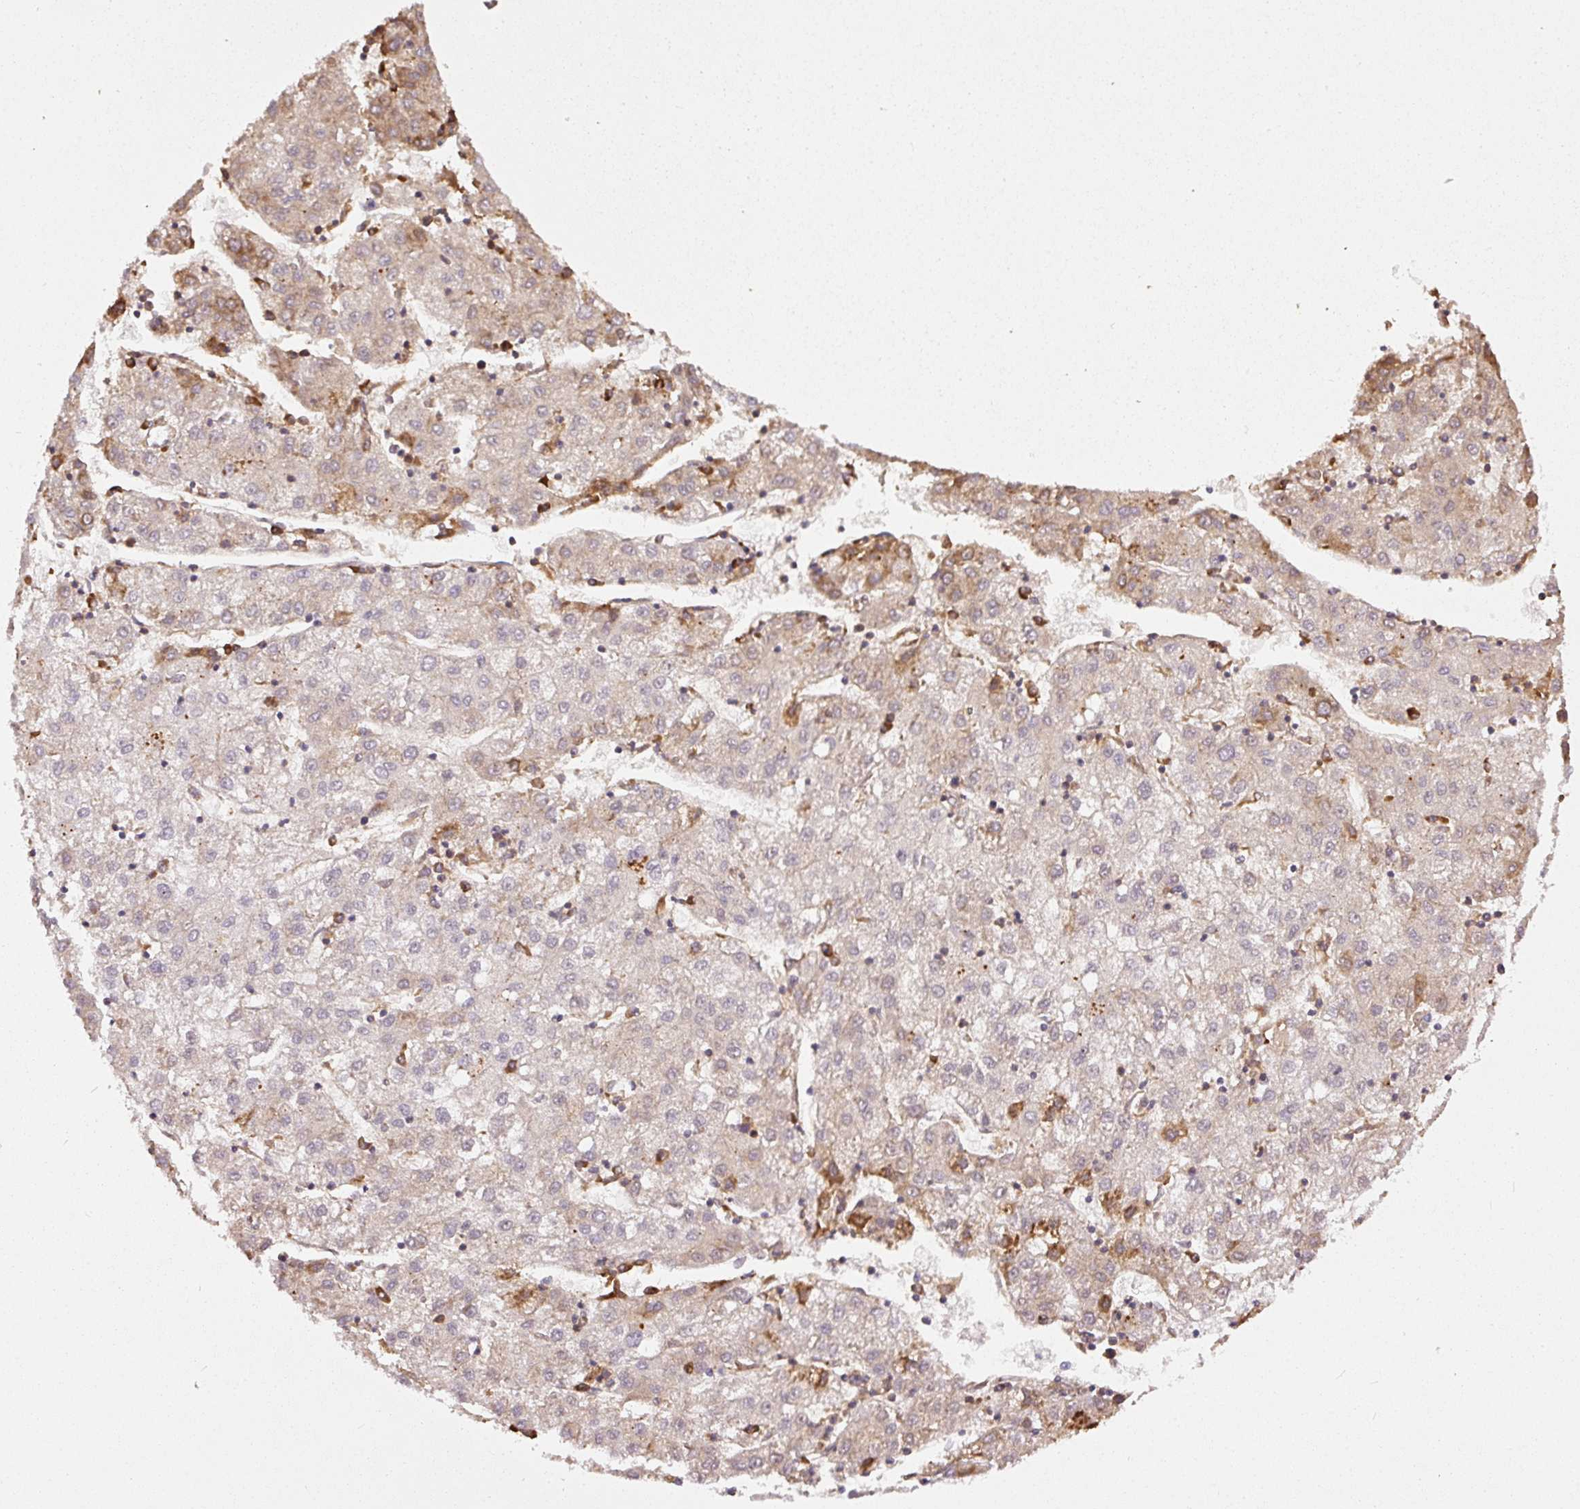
{"staining": {"intensity": "negative", "quantity": "none", "location": "none"}, "tissue": "liver cancer", "cell_type": "Tumor cells", "image_type": "cancer", "snomed": [{"axis": "morphology", "description": "Carcinoma, Hepatocellular, NOS"}, {"axis": "topography", "description": "Liver"}], "caption": "The image displays no staining of tumor cells in hepatocellular carcinoma (liver).", "gene": "APCS", "patient": {"sex": "male", "age": 72}}